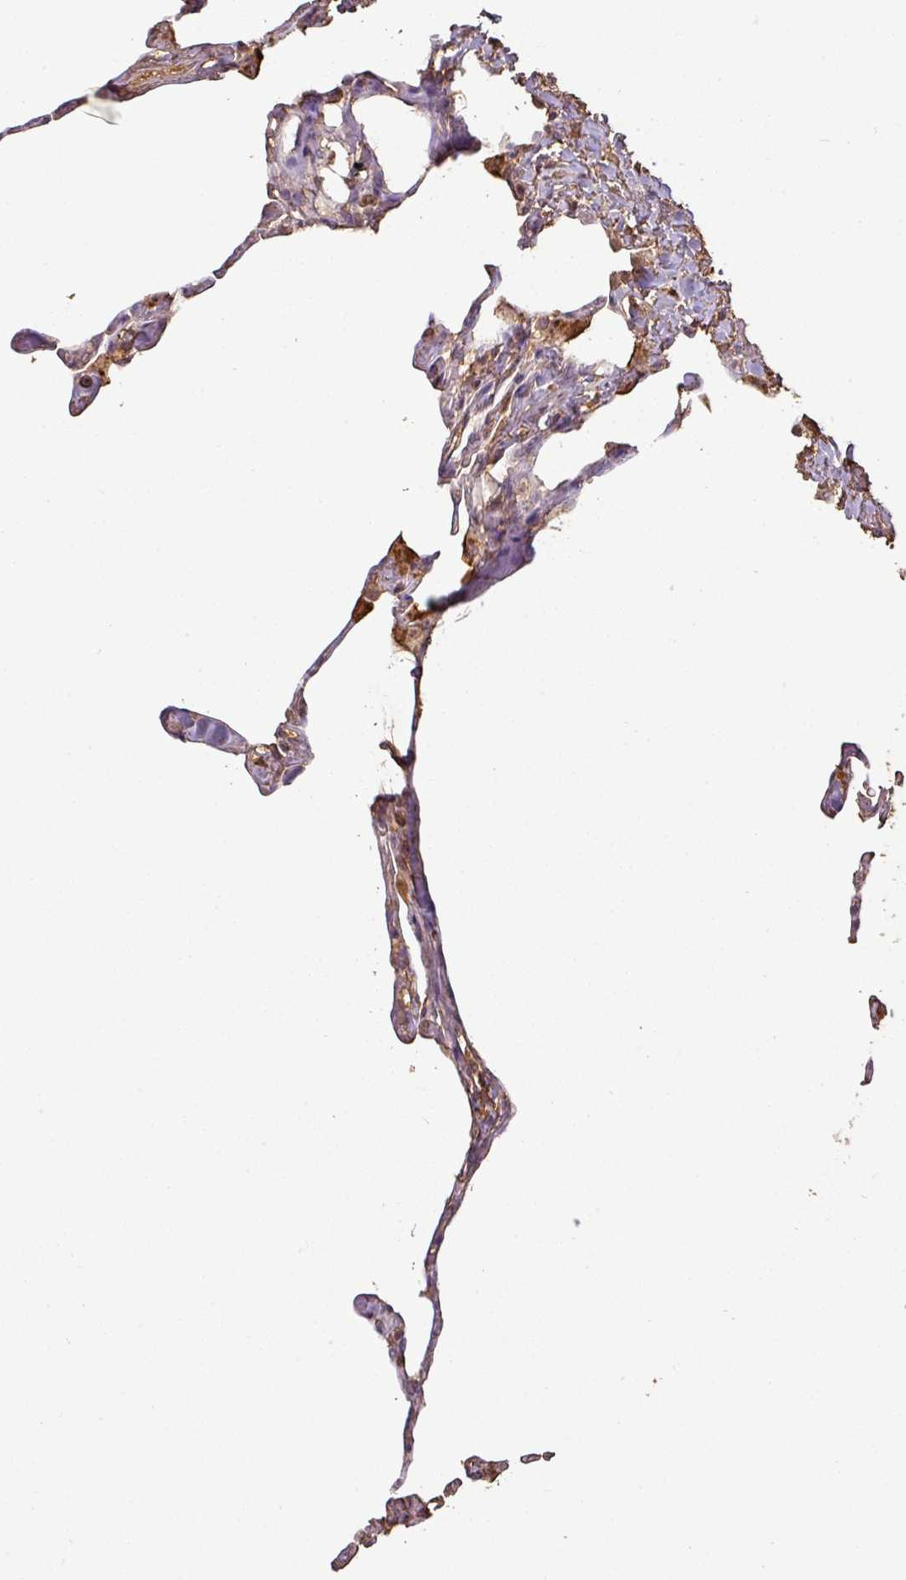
{"staining": {"intensity": "moderate", "quantity": ">75%", "location": "cytoplasmic/membranous"}, "tissue": "lung", "cell_type": "Alveolar cells", "image_type": "normal", "snomed": [{"axis": "morphology", "description": "Normal tissue, NOS"}, {"axis": "topography", "description": "Lung"}], "caption": "The photomicrograph exhibits a brown stain indicating the presence of a protein in the cytoplasmic/membranous of alveolar cells in lung. (Brightfield microscopy of DAB IHC at high magnification).", "gene": "ATAT1", "patient": {"sex": "male", "age": 65}}